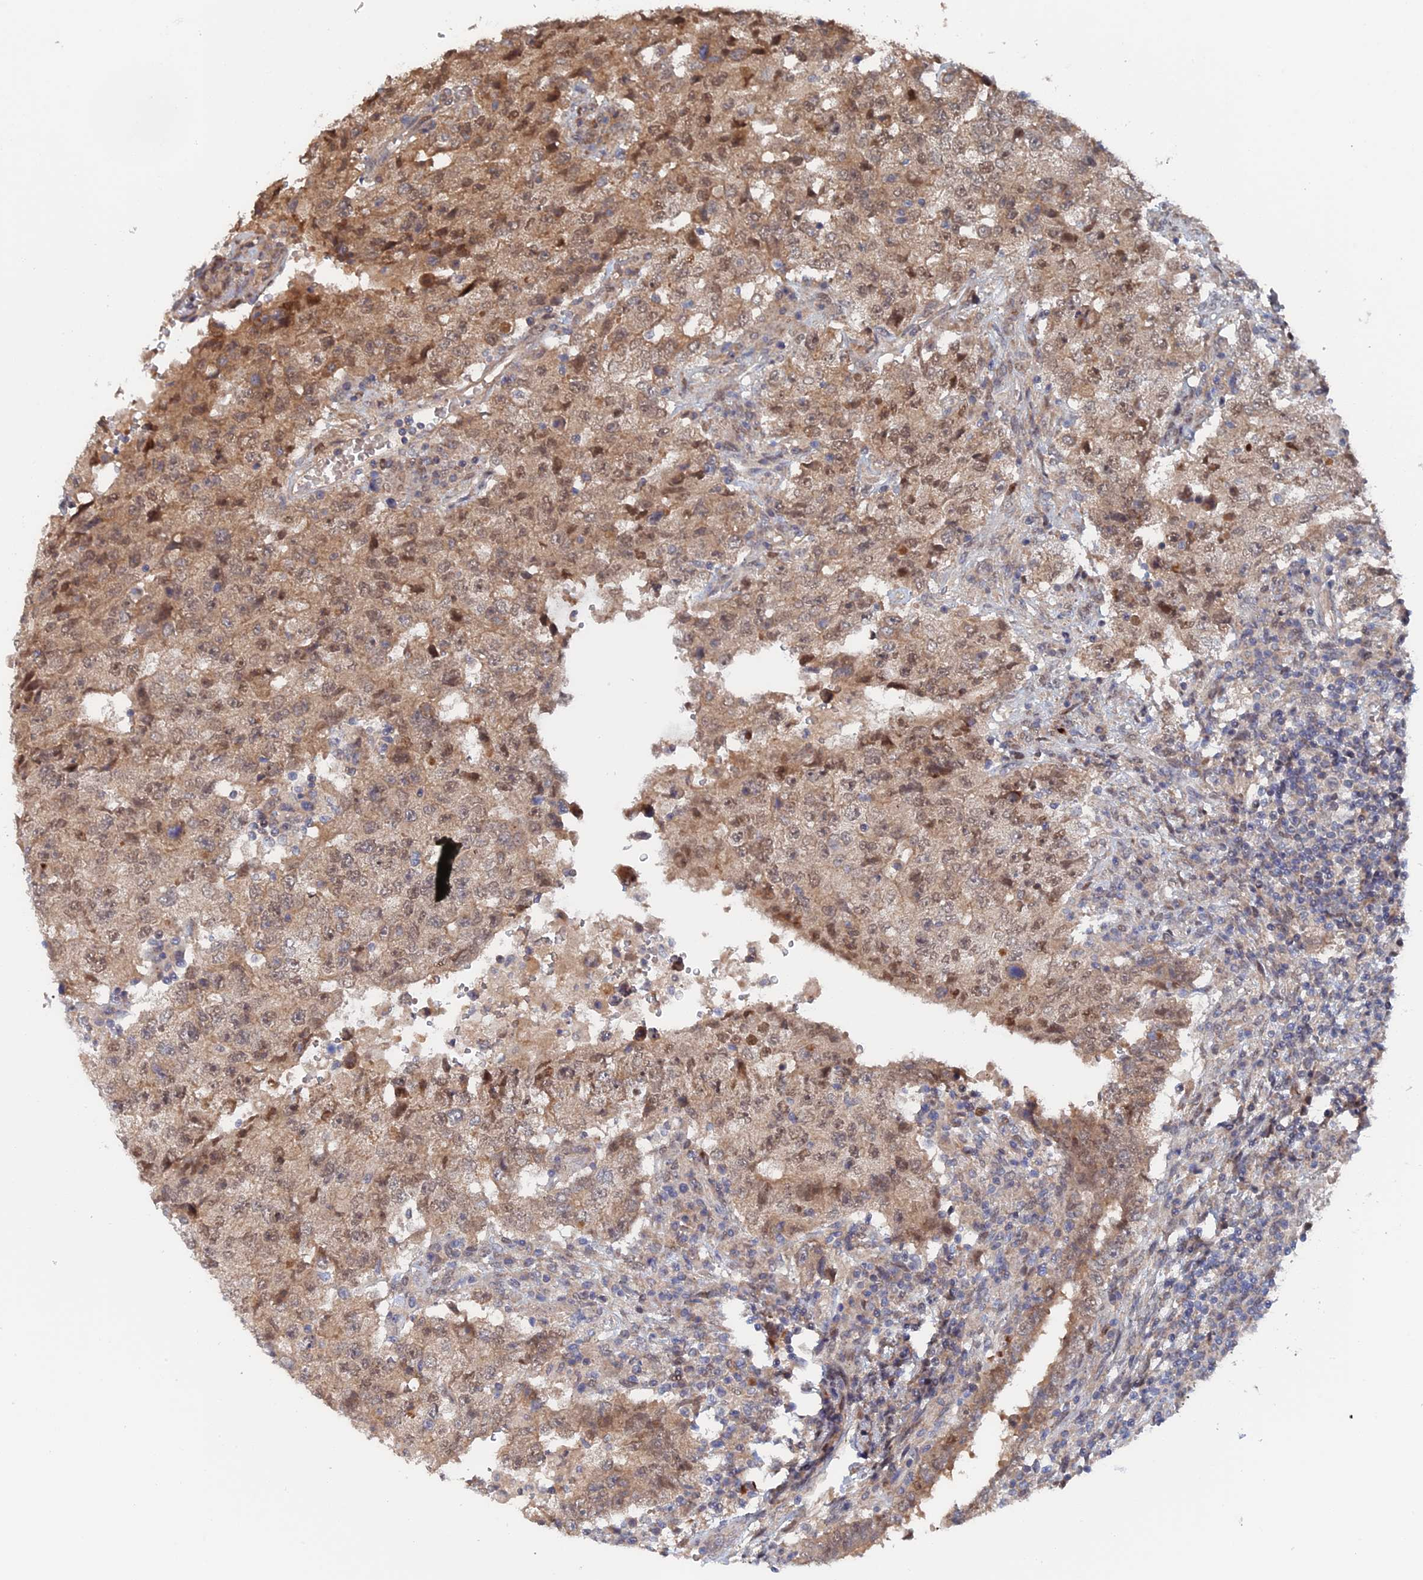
{"staining": {"intensity": "moderate", "quantity": ">75%", "location": "cytoplasmic/membranous,nuclear"}, "tissue": "testis cancer", "cell_type": "Tumor cells", "image_type": "cancer", "snomed": [{"axis": "morphology", "description": "Carcinoma, Embryonal, NOS"}, {"axis": "topography", "description": "Testis"}], "caption": "Immunohistochemical staining of embryonal carcinoma (testis) reveals moderate cytoplasmic/membranous and nuclear protein positivity in about >75% of tumor cells. (brown staining indicates protein expression, while blue staining denotes nuclei).", "gene": "ELOVL6", "patient": {"sex": "male", "age": 26}}